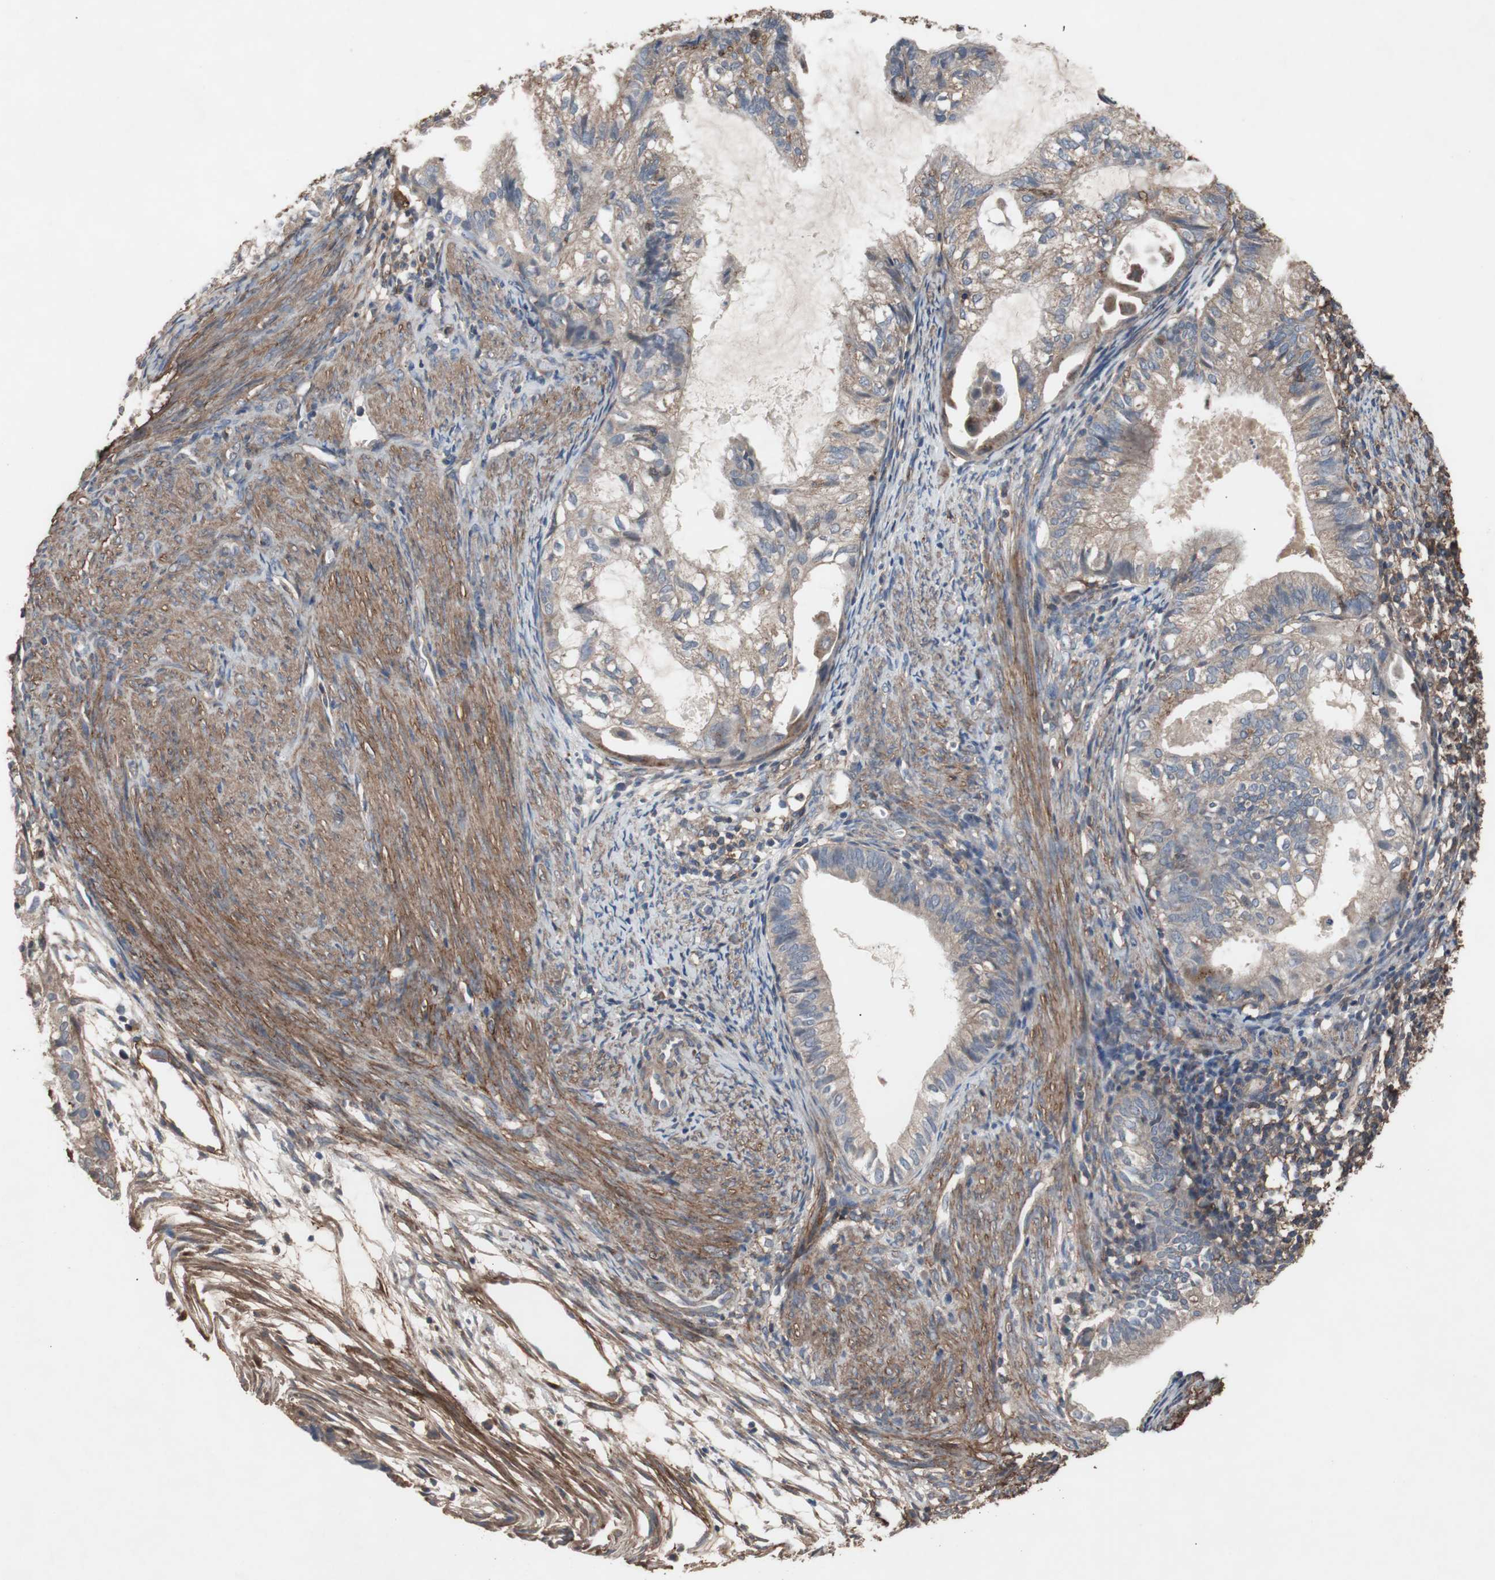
{"staining": {"intensity": "weak", "quantity": ">75%", "location": "cytoplasmic/membranous"}, "tissue": "cervical cancer", "cell_type": "Tumor cells", "image_type": "cancer", "snomed": [{"axis": "morphology", "description": "Normal tissue, NOS"}, {"axis": "morphology", "description": "Adenocarcinoma, NOS"}, {"axis": "topography", "description": "Cervix"}, {"axis": "topography", "description": "Endometrium"}], "caption": "Cervical adenocarcinoma stained for a protein demonstrates weak cytoplasmic/membranous positivity in tumor cells.", "gene": "COL6A2", "patient": {"sex": "female", "age": 86}}